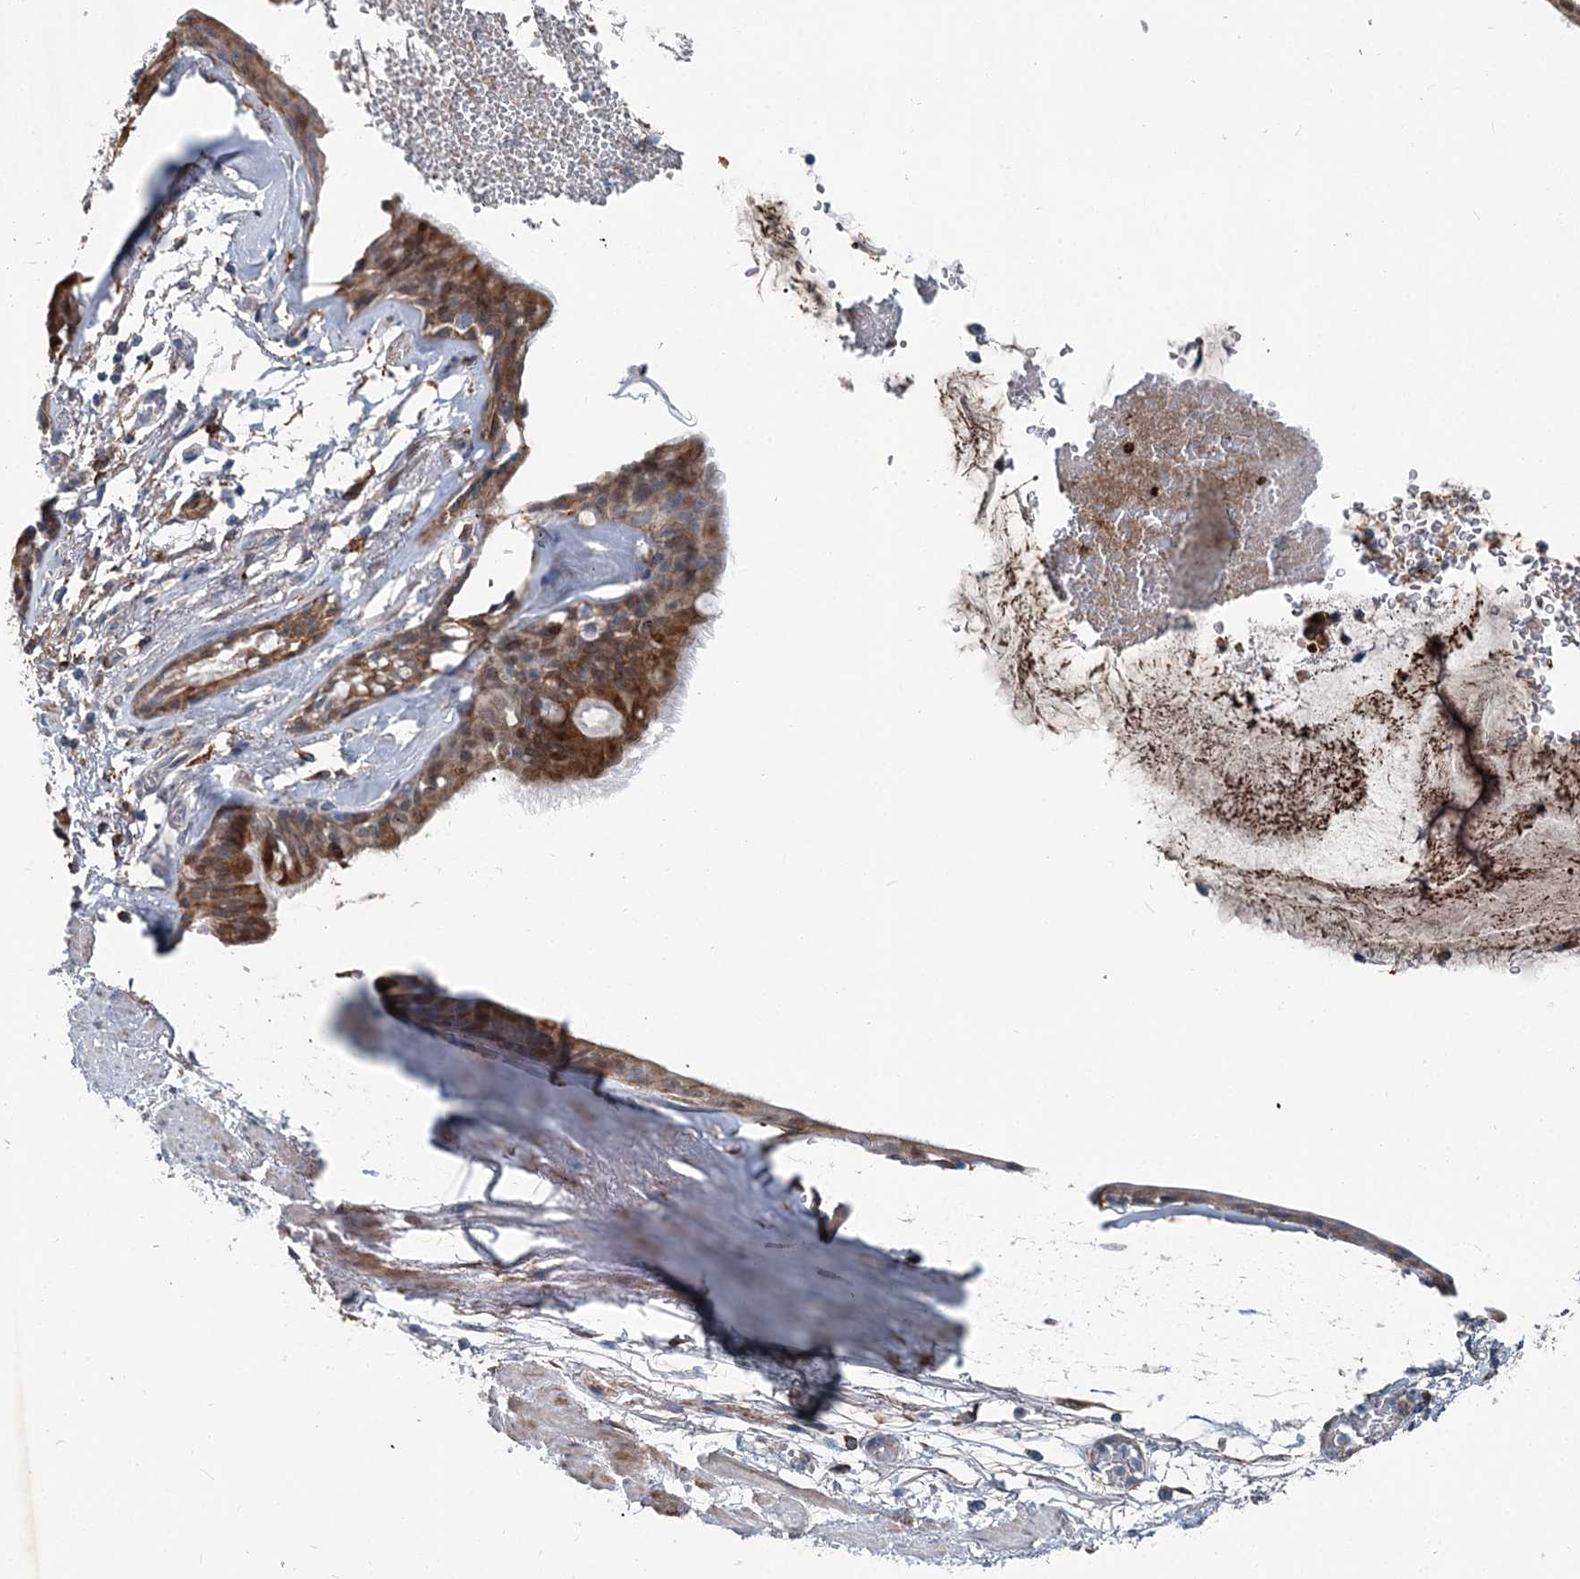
{"staining": {"intensity": "moderate", "quantity": ">75%", "location": "cytoplasmic/membranous"}, "tissue": "adipose tissue", "cell_type": "Adipocytes", "image_type": "normal", "snomed": [{"axis": "morphology", "description": "Normal tissue, NOS"}, {"axis": "topography", "description": "Cartilage tissue"}], "caption": "This image displays immunohistochemistry (IHC) staining of normal adipose tissue, with medium moderate cytoplasmic/membranous expression in approximately >75% of adipocytes.", "gene": "SPOPL", "patient": {"sex": "female", "age": 63}}